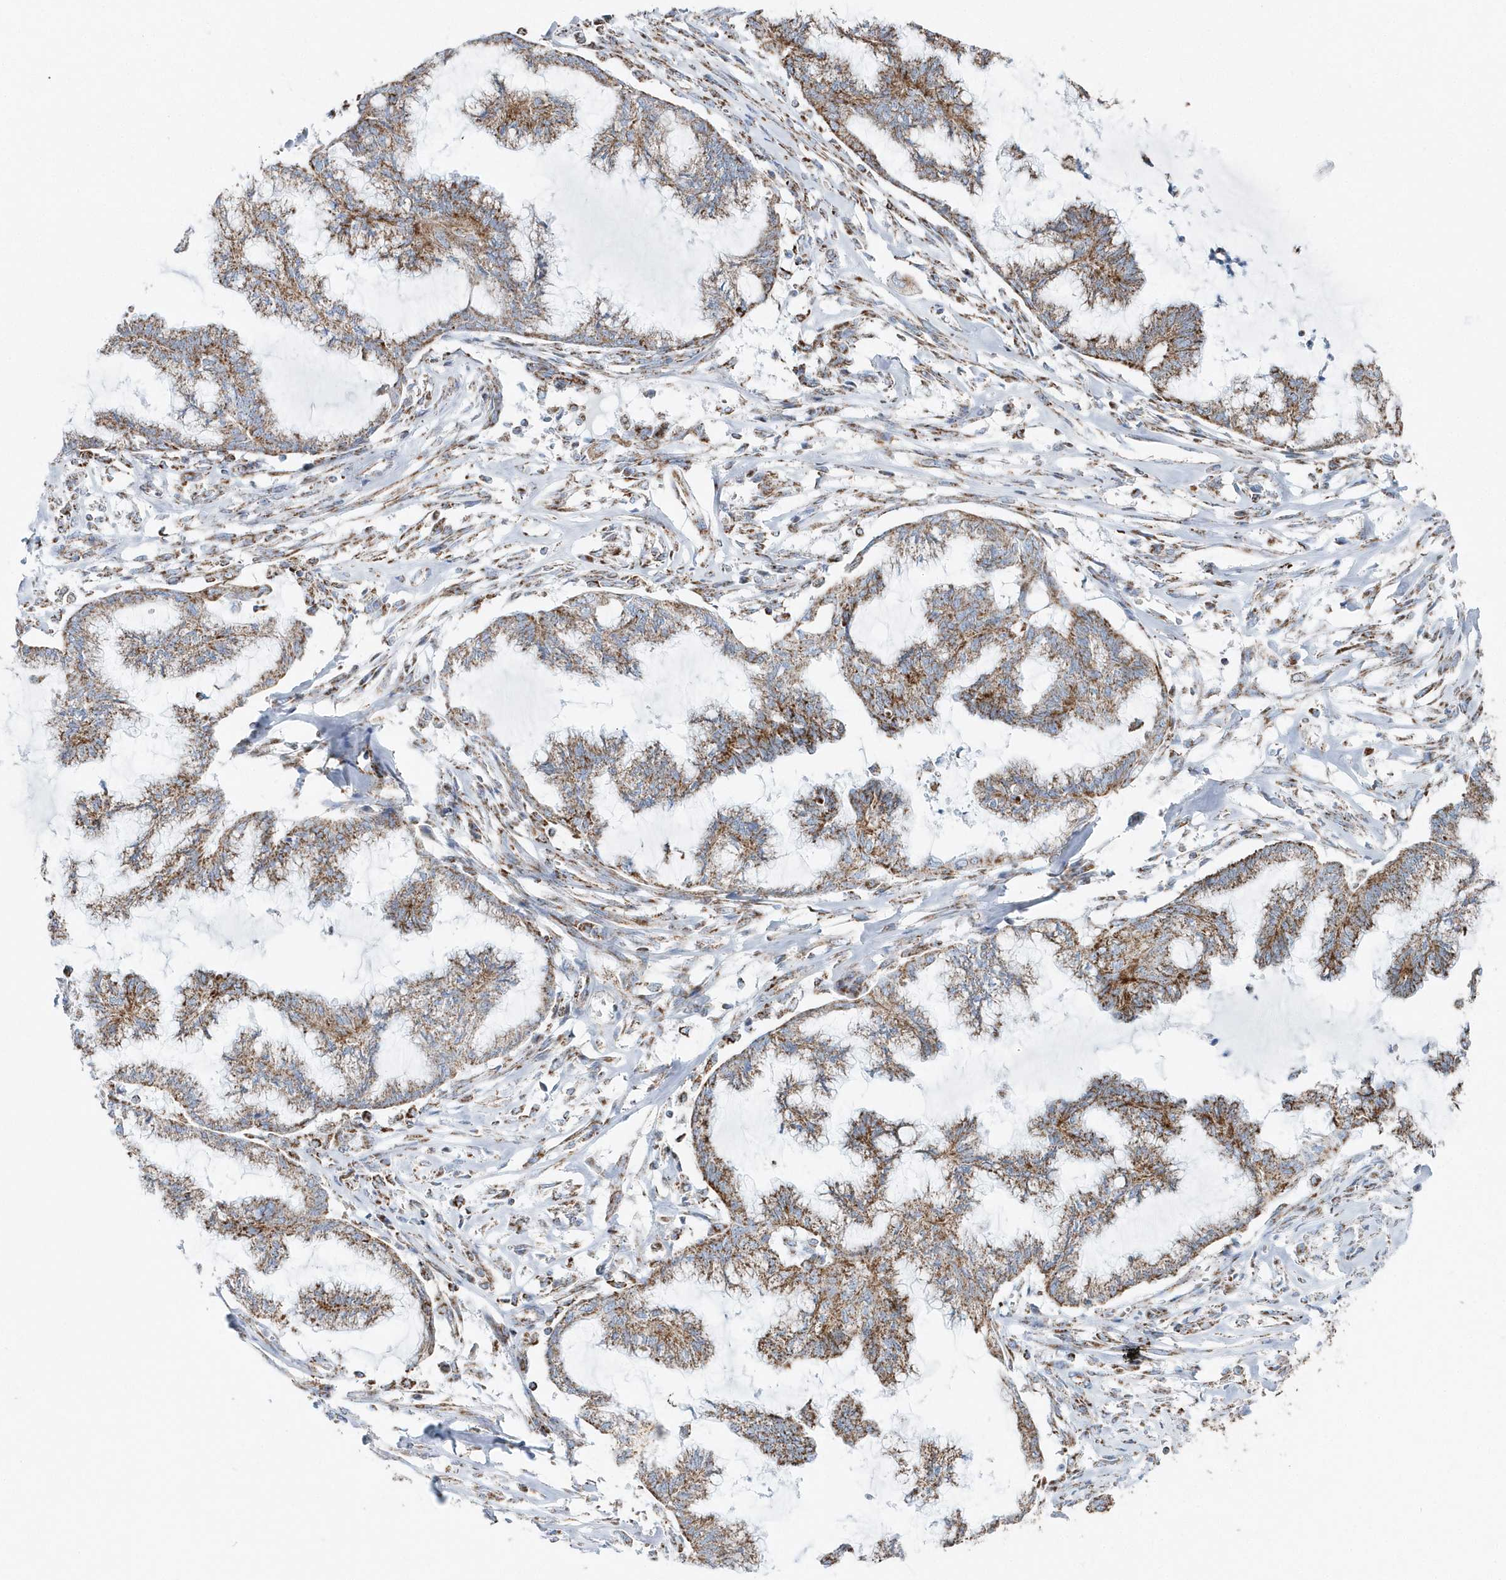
{"staining": {"intensity": "moderate", "quantity": ">75%", "location": "cytoplasmic/membranous"}, "tissue": "endometrial cancer", "cell_type": "Tumor cells", "image_type": "cancer", "snomed": [{"axis": "morphology", "description": "Adenocarcinoma, NOS"}, {"axis": "topography", "description": "Endometrium"}], "caption": "Immunohistochemistry (IHC) micrograph of human adenocarcinoma (endometrial) stained for a protein (brown), which reveals medium levels of moderate cytoplasmic/membranous staining in about >75% of tumor cells.", "gene": "TMCO6", "patient": {"sex": "female", "age": 86}}